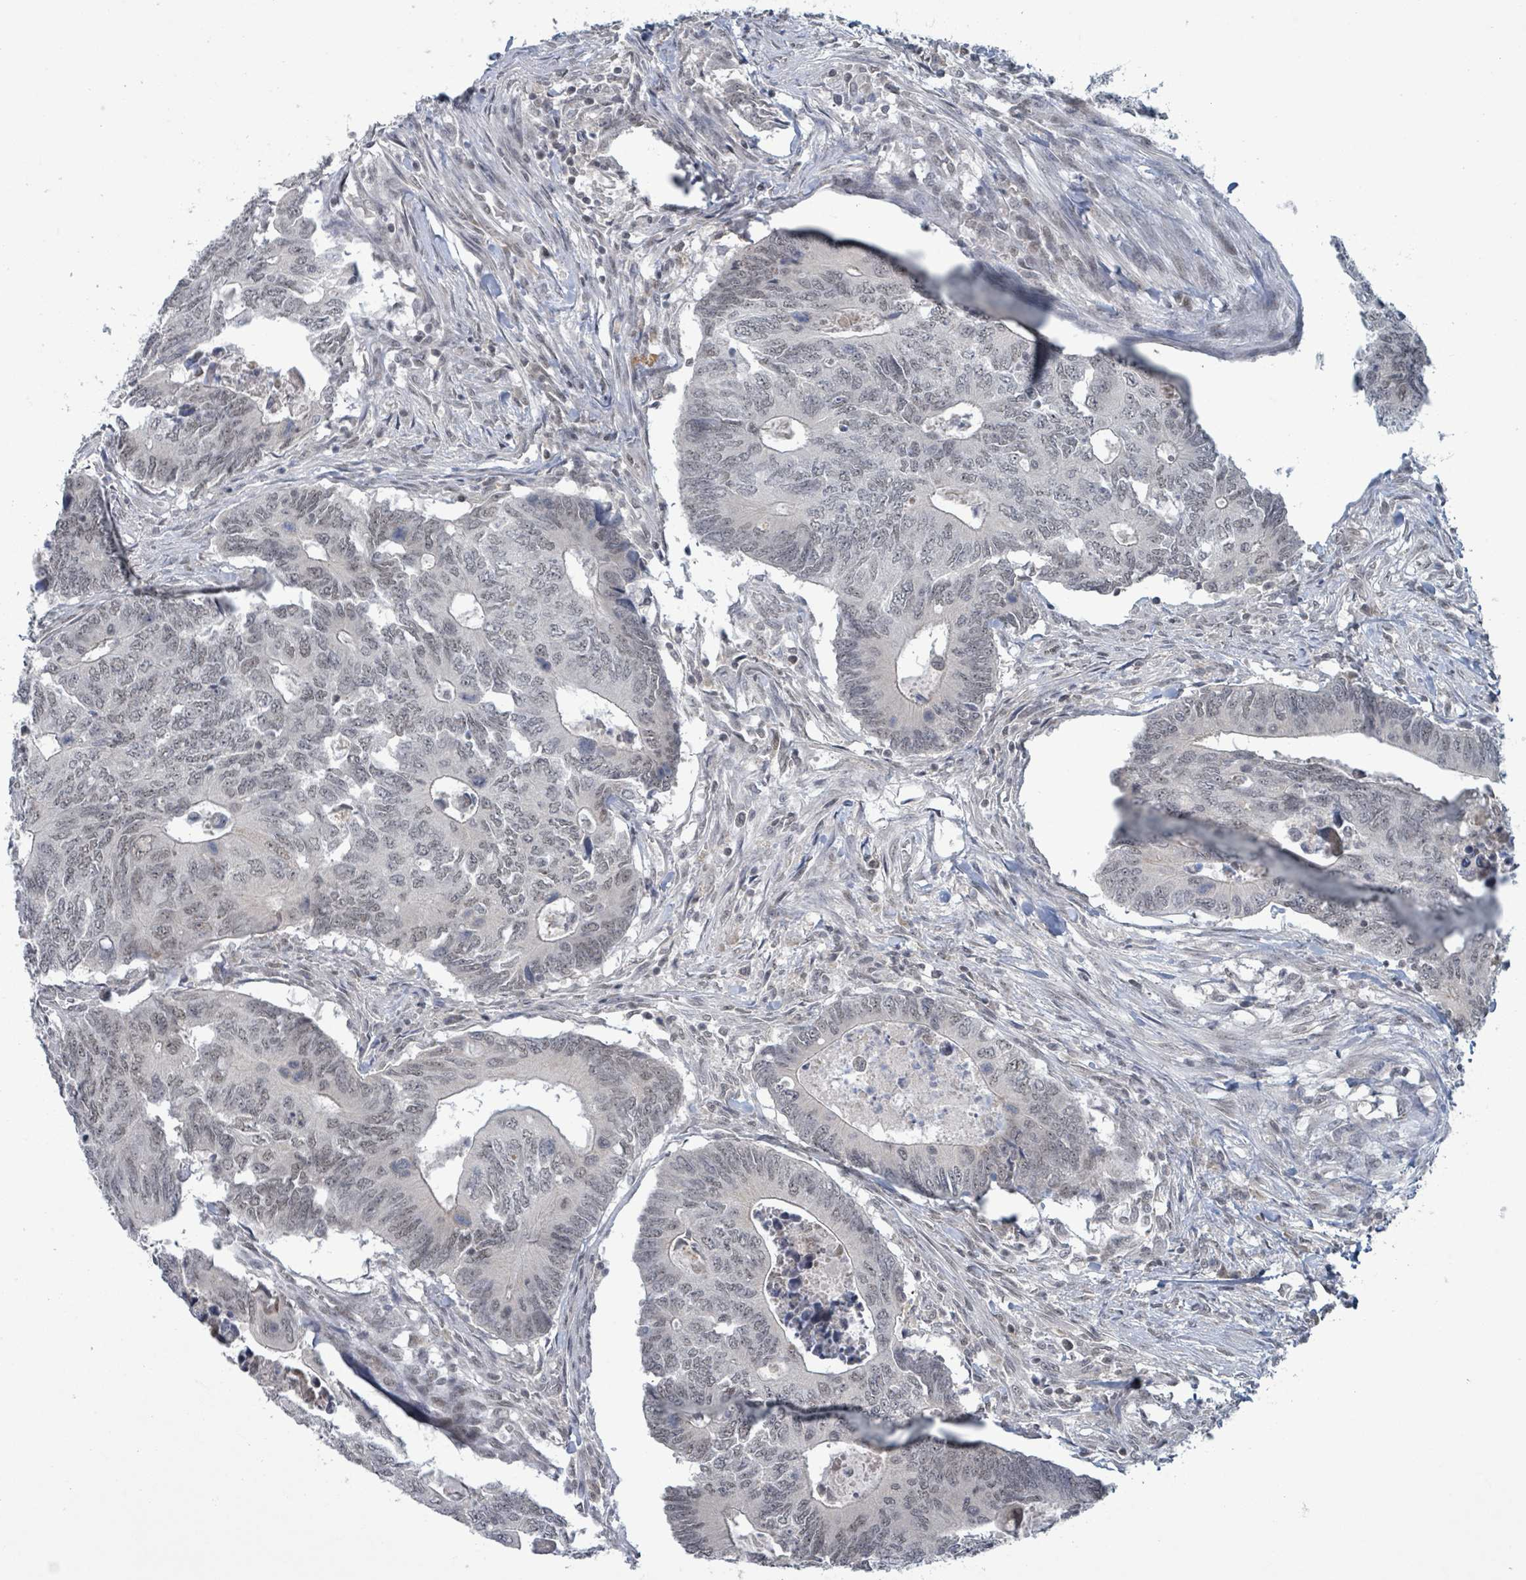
{"staining": {"intensity": "negative", "quantity": "none", "location": "none"}, "tissue": "colorectal cancer", "cell_type": "Tumor cells", "image_type": "cancer", "snomed": [{"axis": "morphology", "description": "Adenocarcinoma, NOS"}, {"axis": "topography", "description": "Colon"}], "caption": "Adenocarcinoma (colorectal) was stained to show a protein in brown. There is no significant expression in tumor cells. The staining is performed using DAB brown chromogen with nuclei counter-stained in using hematoxylin.", "gene": "BANP", "patient": {"sex": "male", "age": 87}}